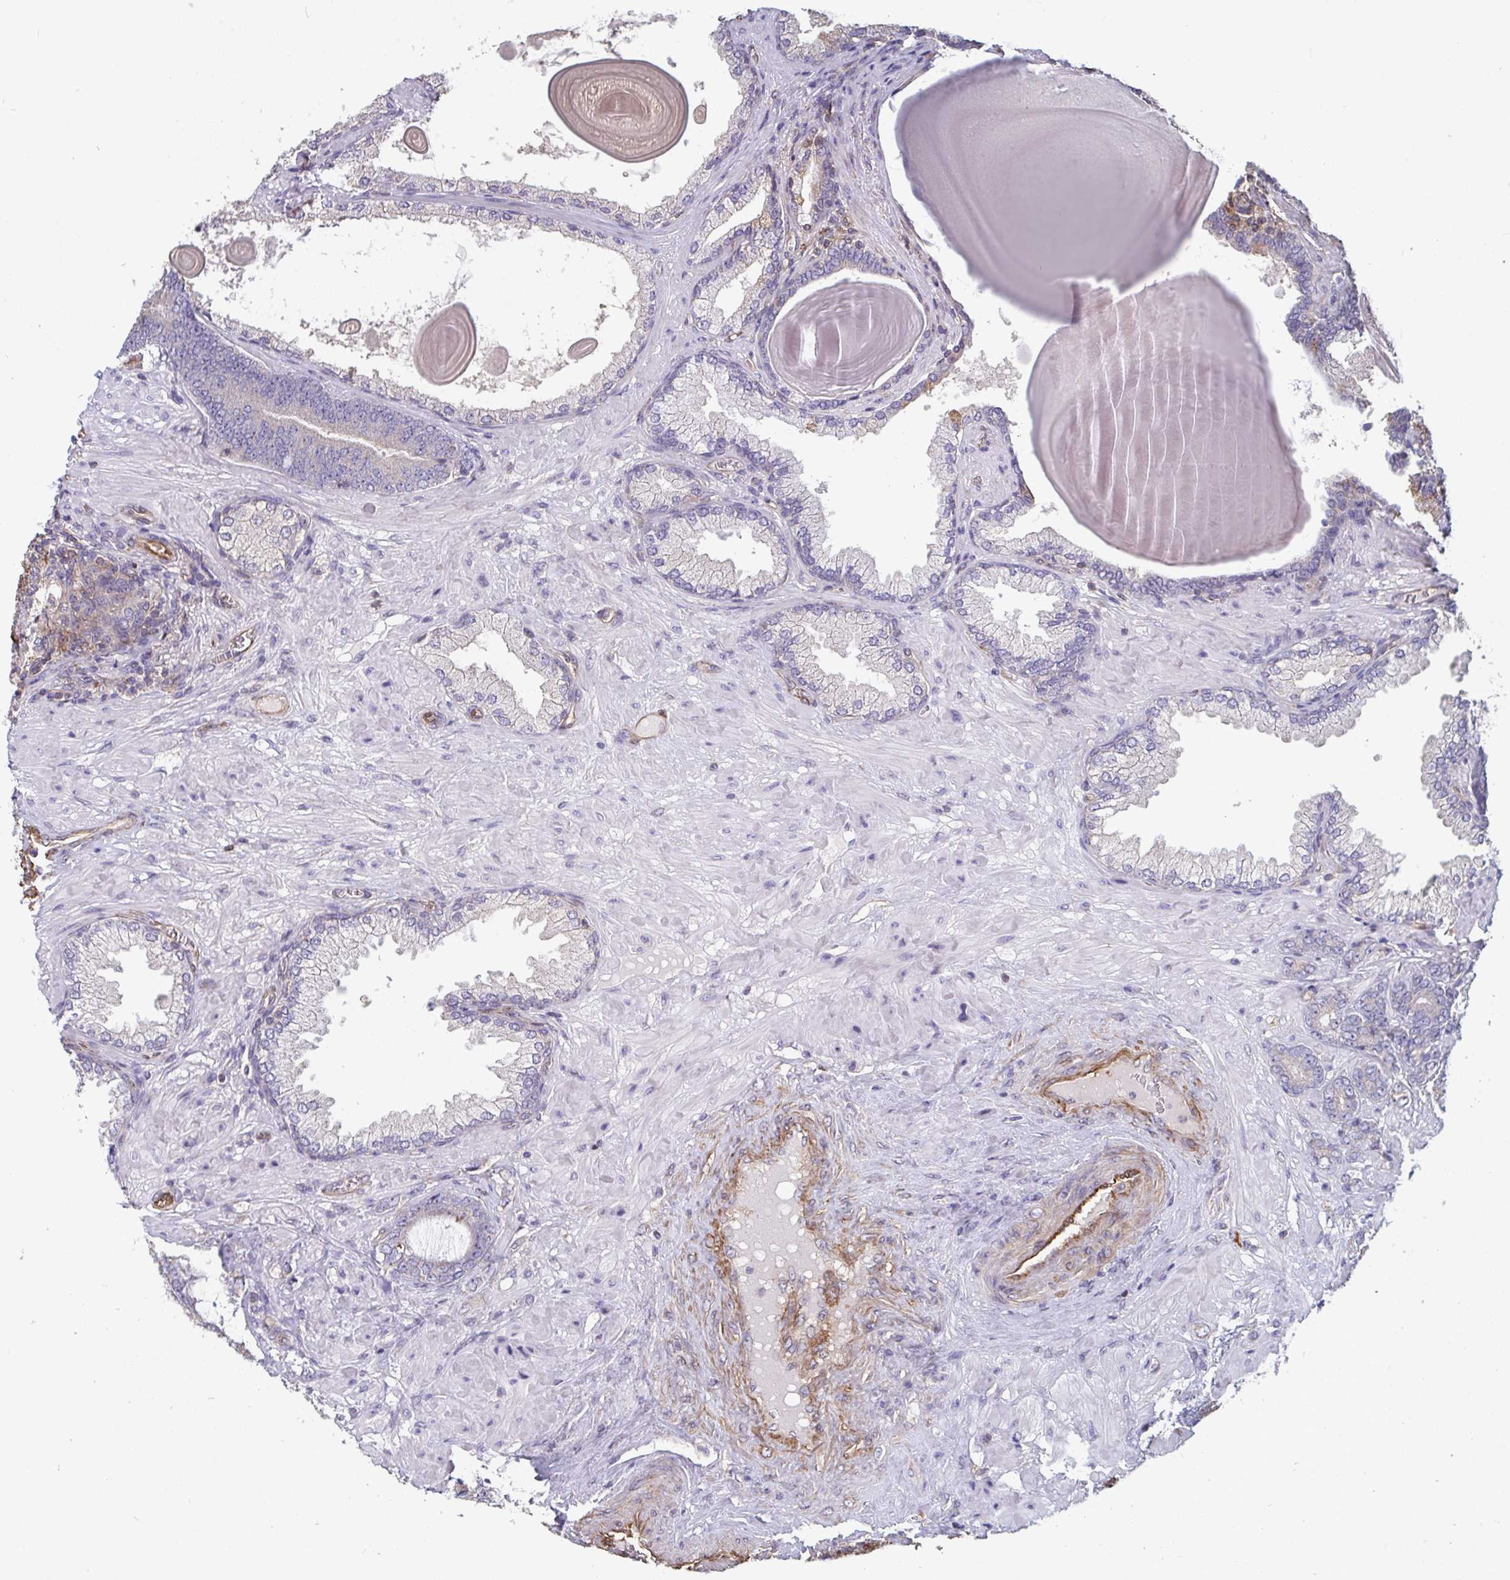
{"staining": {"intensity": "negative", "quantity": "none", "location": "none"}, "tissue": "prostate cancer", "cell_type": "Tumor cells", "image_type": "cancer", "snomed": [{"axis": "morphology", "description": "Adenocarcinoma, High grade"}, {"axis": "topography", "description": "Prostate"}], "caption": "This is a histopathology image of immunohistochemistry staining of prostate cancer (adenocarcinoma (high-grade)), which shows no staining in tumor cells.", "gene": "ISCU", "patient": {"sex": "male", "age": 62}}